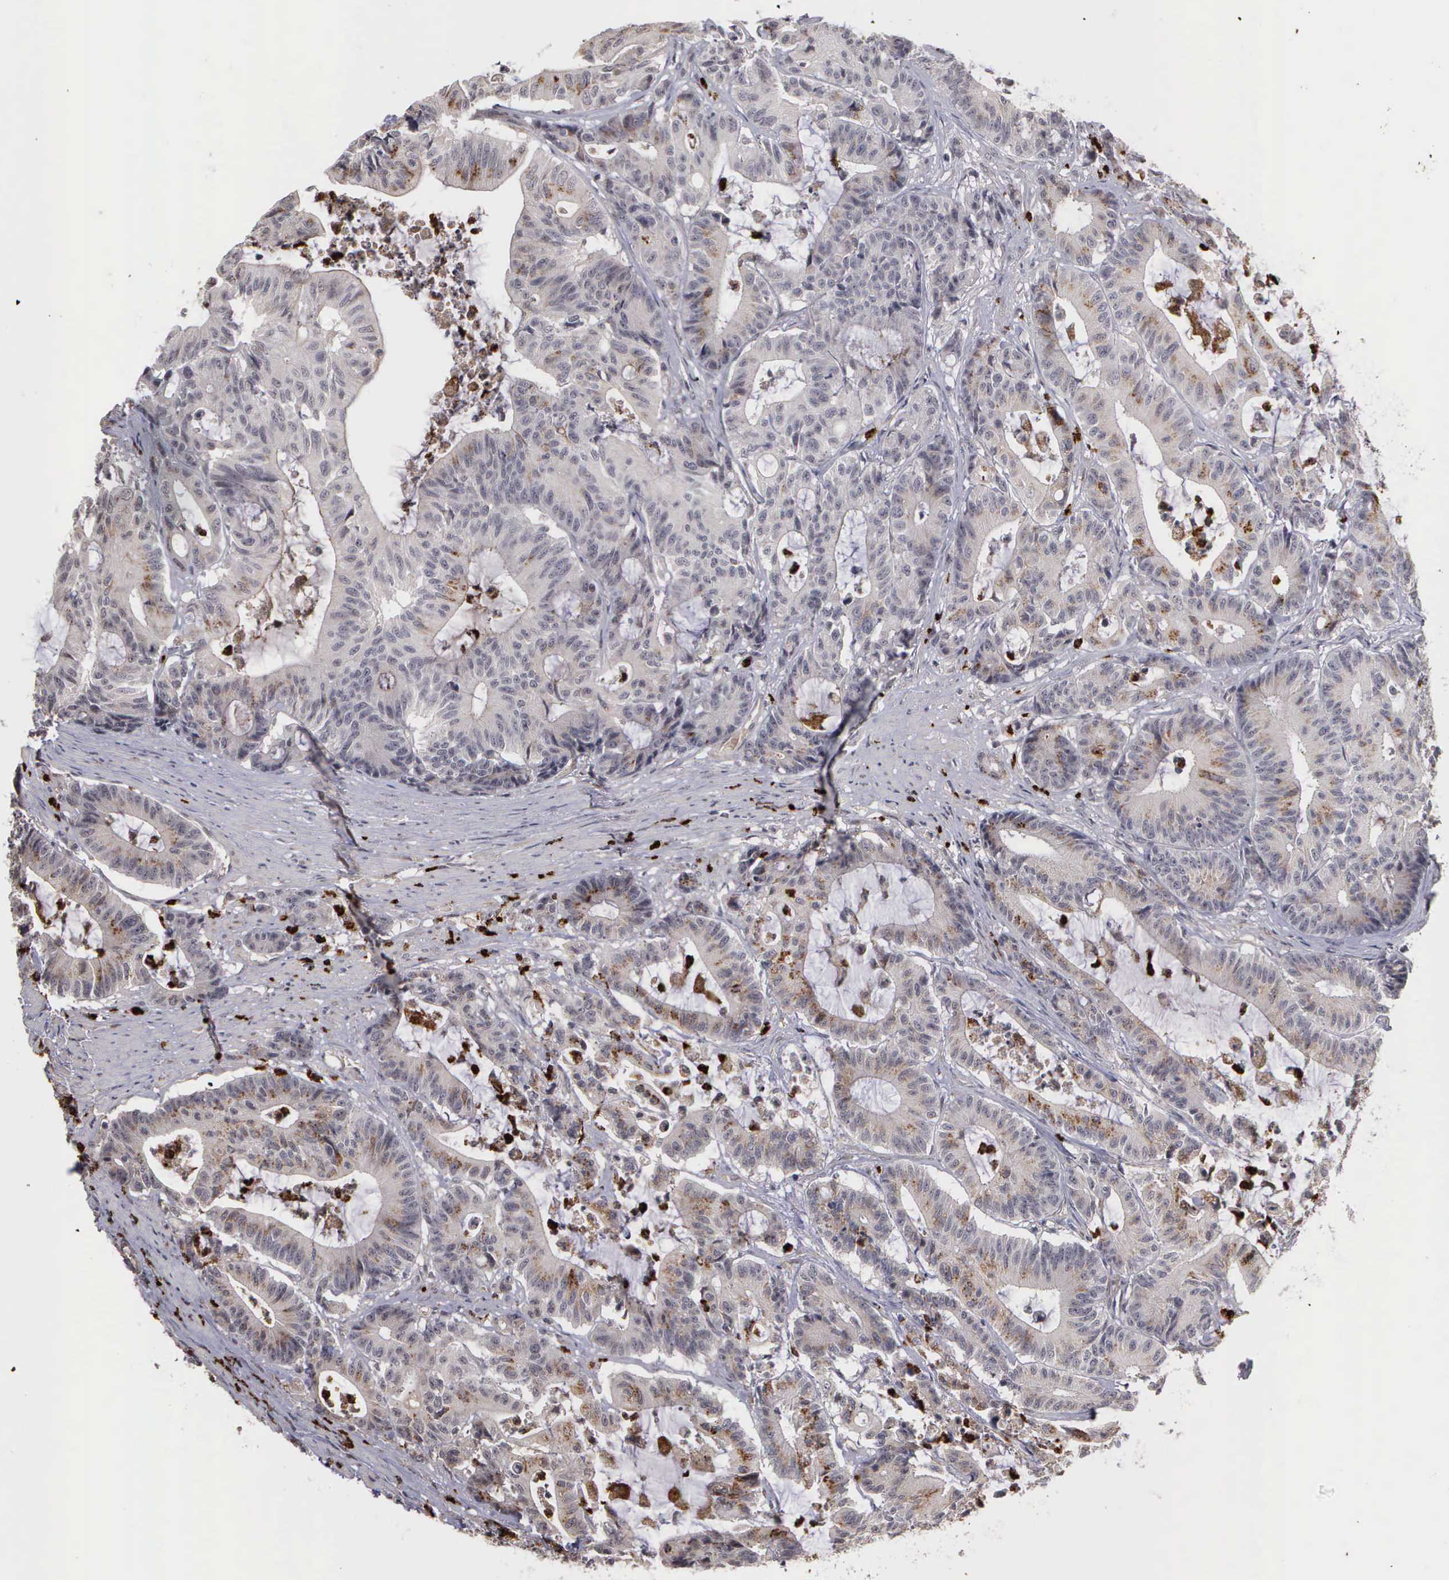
{"staining": {"intensity": "strong", "quantity": "<25%", "location": "cytoplasmic/membranous"}, "tissue": "colorectal cancer", "cell_type": "Tumor cells", "image_type": "cancer", "snomed": [{"axis": "morphology", "description": "Adenocarcinoma, NOS"}, {"axis": "topography", "description": "Colon"}], "caption": "Strong cytoplasmic/membranous protein staining is present in approximately <25% of tumor cells in colorectal cancer (adenocarcinoma).", "gene": "MMP9", "patient": {"sex": "female", "age": 84}}